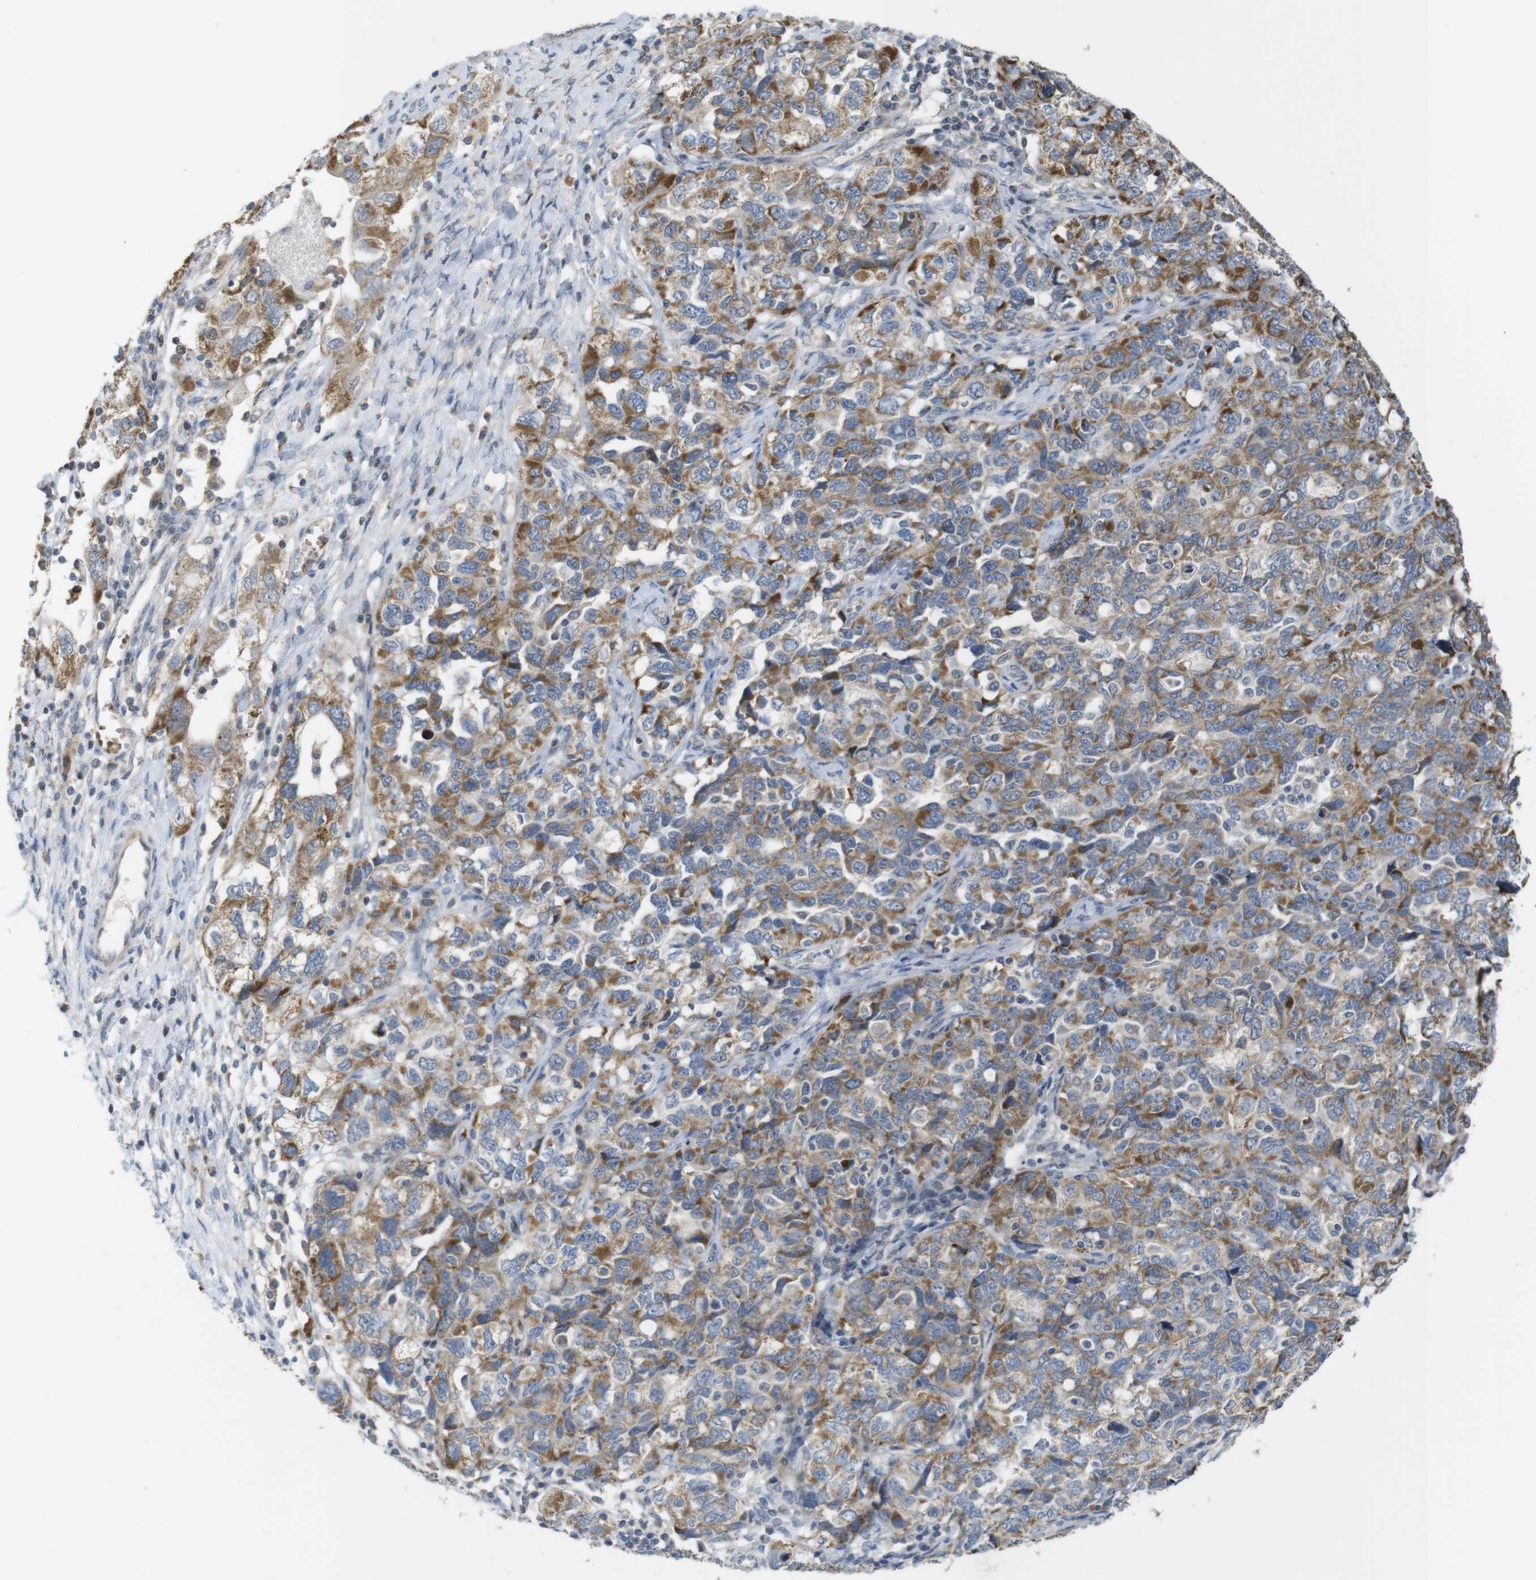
{"staining": {"intensity": "moderate", "quantity": "25%-75%", "location": "cytoplasmic/membranous"}, "tissue": "ovarian cancer", "cell_type": "Tumor cells", "image_type": "cancer", "snomed": [{"axis": "morphology", "description": "Carcinoma, NOS"}, {"axis": "morphology", "description": "Cystadenocarcinoma, serous, NOS"}, {"axis": "topography", "description": "Ovary"}], "caption": "Immunohistochemistry of ovarian cancer (serous cystadenocarcinoma) demonstrates medium levels of moderate cytoplasmic/membranous staining in about 25%-75% of tumor cells. The protein of interest is stained brown, and the nuclei are stained in blue (DAB (3,3'-diaminobenzidine) IHC with brightfield microscopy, high magnification).", "gene": "MARCHF1", "patient": {"sex": "female", "age": 69}}